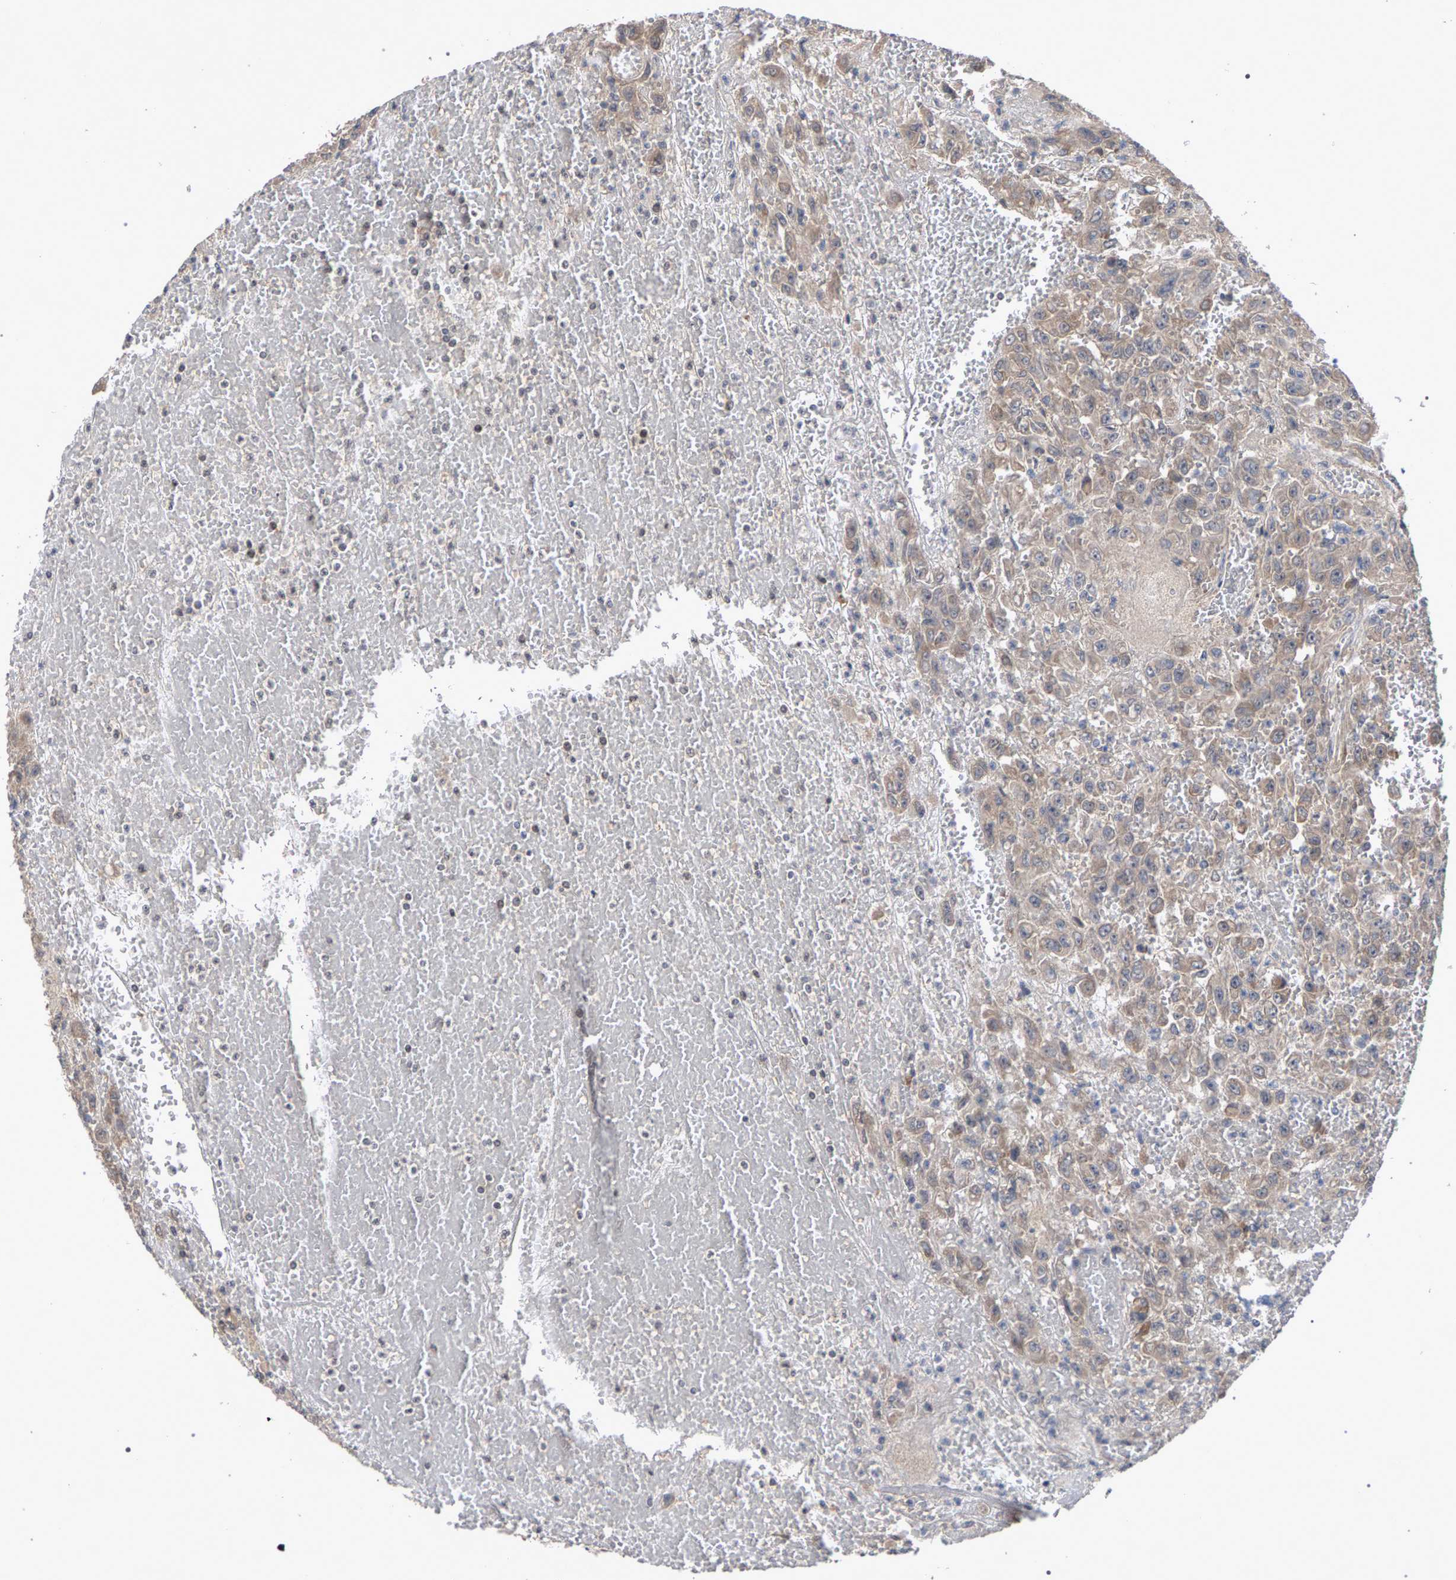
{"staining": {"intensity": "weak", "quantity": ">75%", "location": "cytoplasmic/membranous"}, "tissue": "urothelial cancer", "cell_type": "Tumor cells", "image_type": "cancer", "snomed": [{"axis": "morphology", "description": "Urothelial carcinoma, High grade"}, {"axis": "topography", "description": "Urinary bladder"}], "caption": "Protein staining by IHC demonstrates weak cytoplasmic/membranous staining in about >75% of tumor cells in urothelial cancer.", "gene": "SLC4A4", "patient": {"sex": "male", "age": 46}}